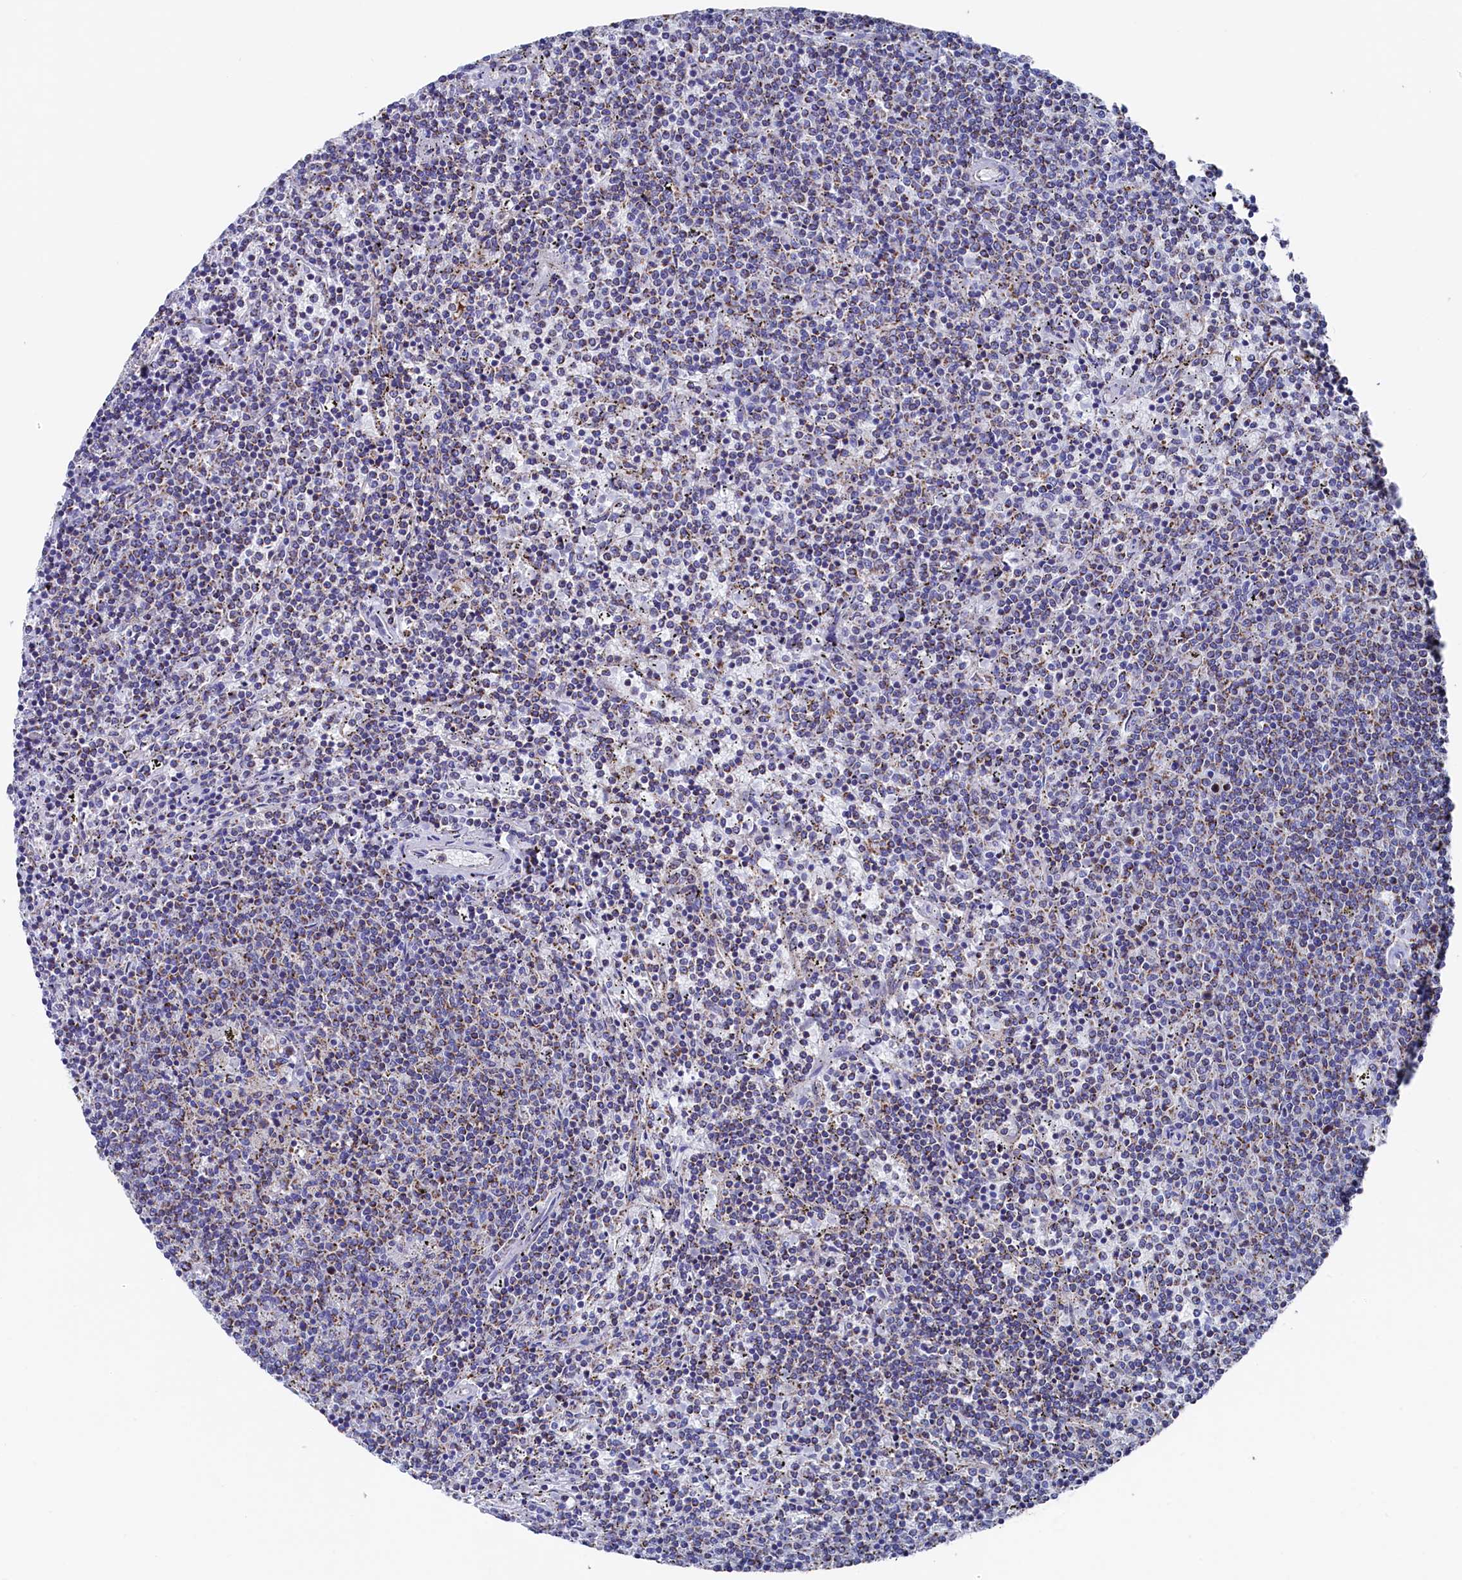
{"staining": {"intensity": "negative", "quantity": "none", "location": "none"}, "tissue": "lymphoma", "cell_type": "Tumor cells", "image_type": "cancer", "snomed": [{"axis": "morphology", "description": "Malignant lymphoma, non-Hodgkin's type, Low grade"}, {"axis": "topography", "description": "Spleen"}], "caption": "Human lymphoma stained for a protein using immunohistochemistry shows no positivity in tumor cells.", "gene": "MMAB", "patient": {"sex": "female", "age": 50}}